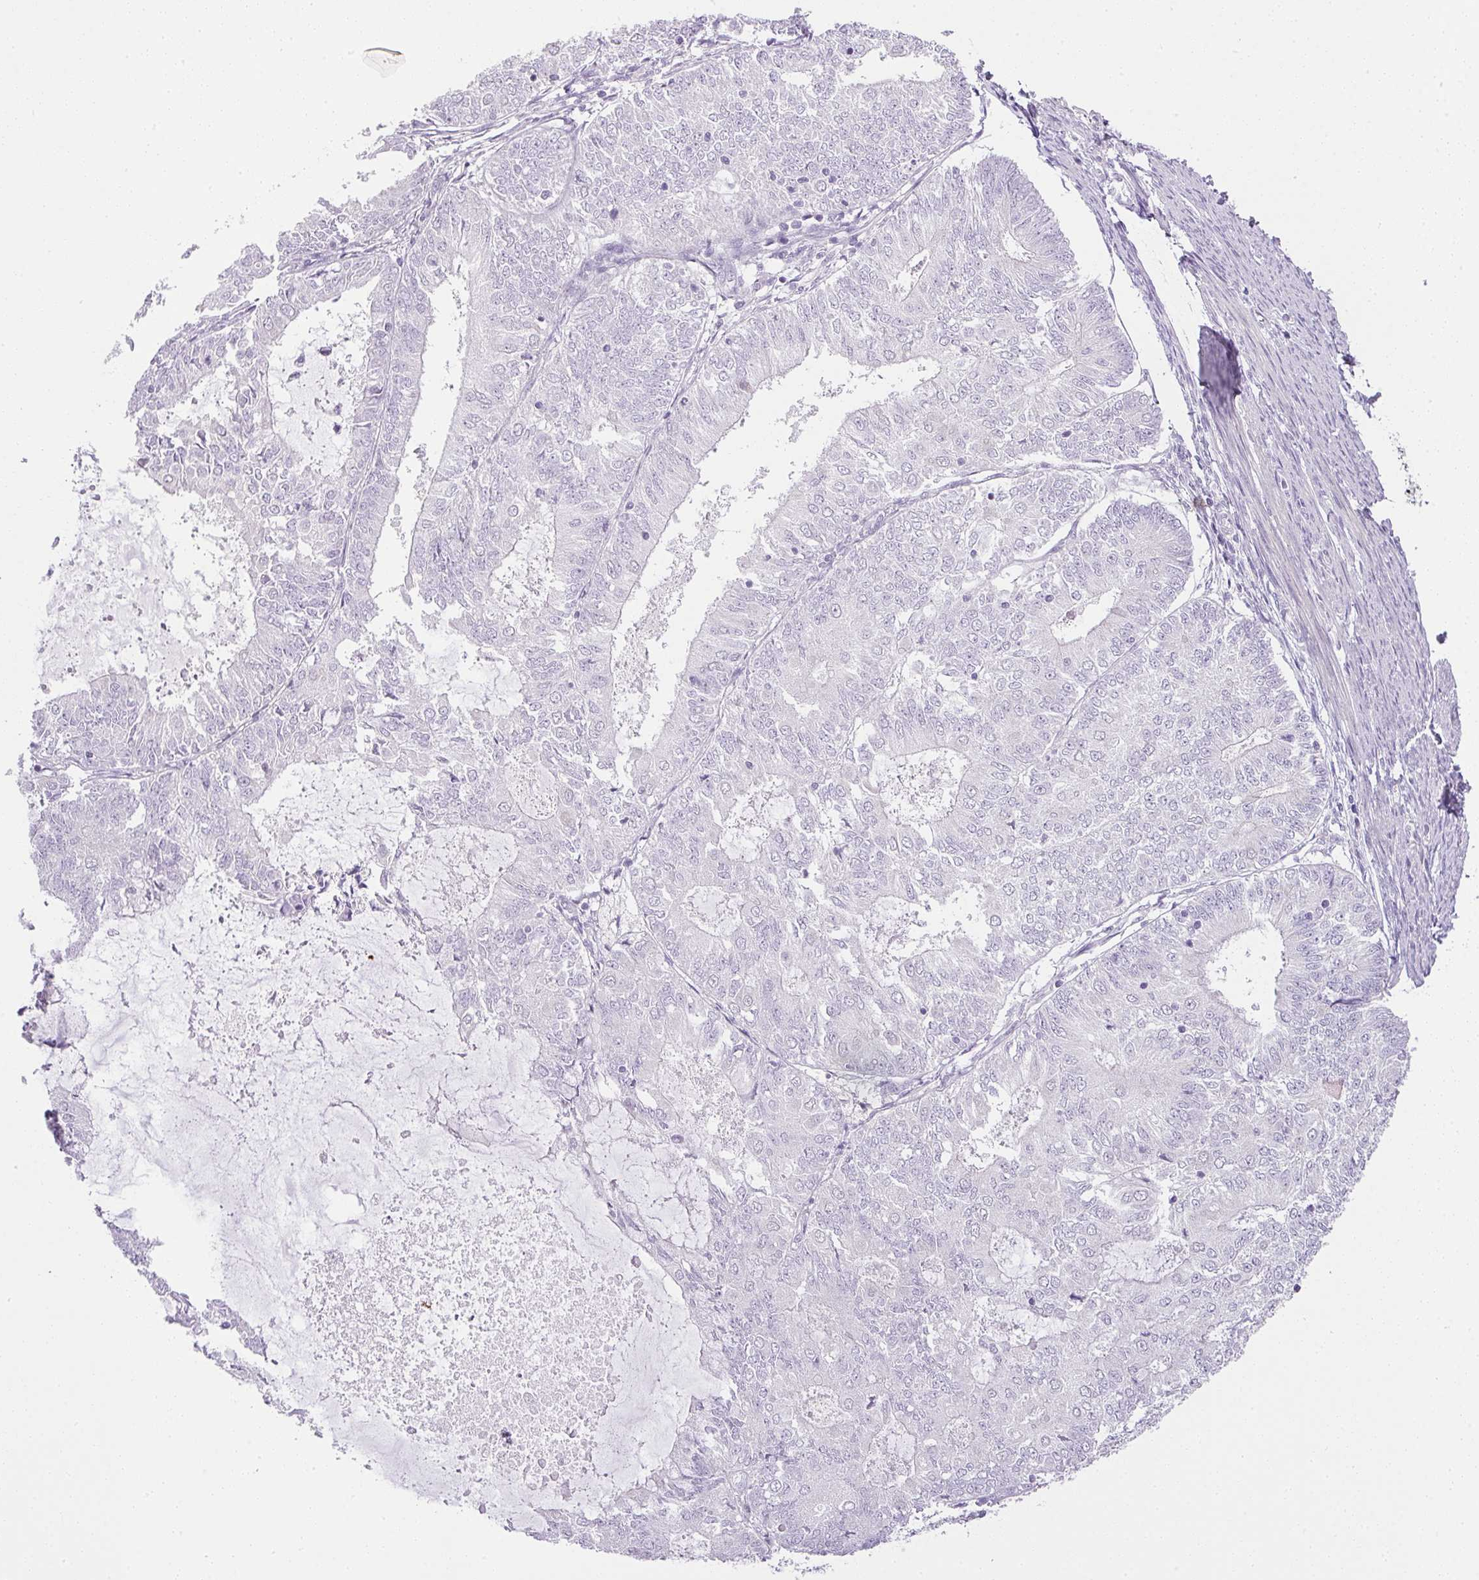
{"staining": {"intensity": "negative", "quantity": "none", "location": "none"}, "tissue": "endometrial cancer", "cell_type": "Tumor cells", "image_type": "cancer", "snomed": [{"axis": "morphology", "description": "Adenocarcinoma, NOS"}, {"axis": "topography", "description": "Endometrium"}], "caption": "The image reveals no staining of tumor cells in adenocarcinoma (endometrial).", "gene": "RAX2", "patient": {"sex": "female", "age": 57}}